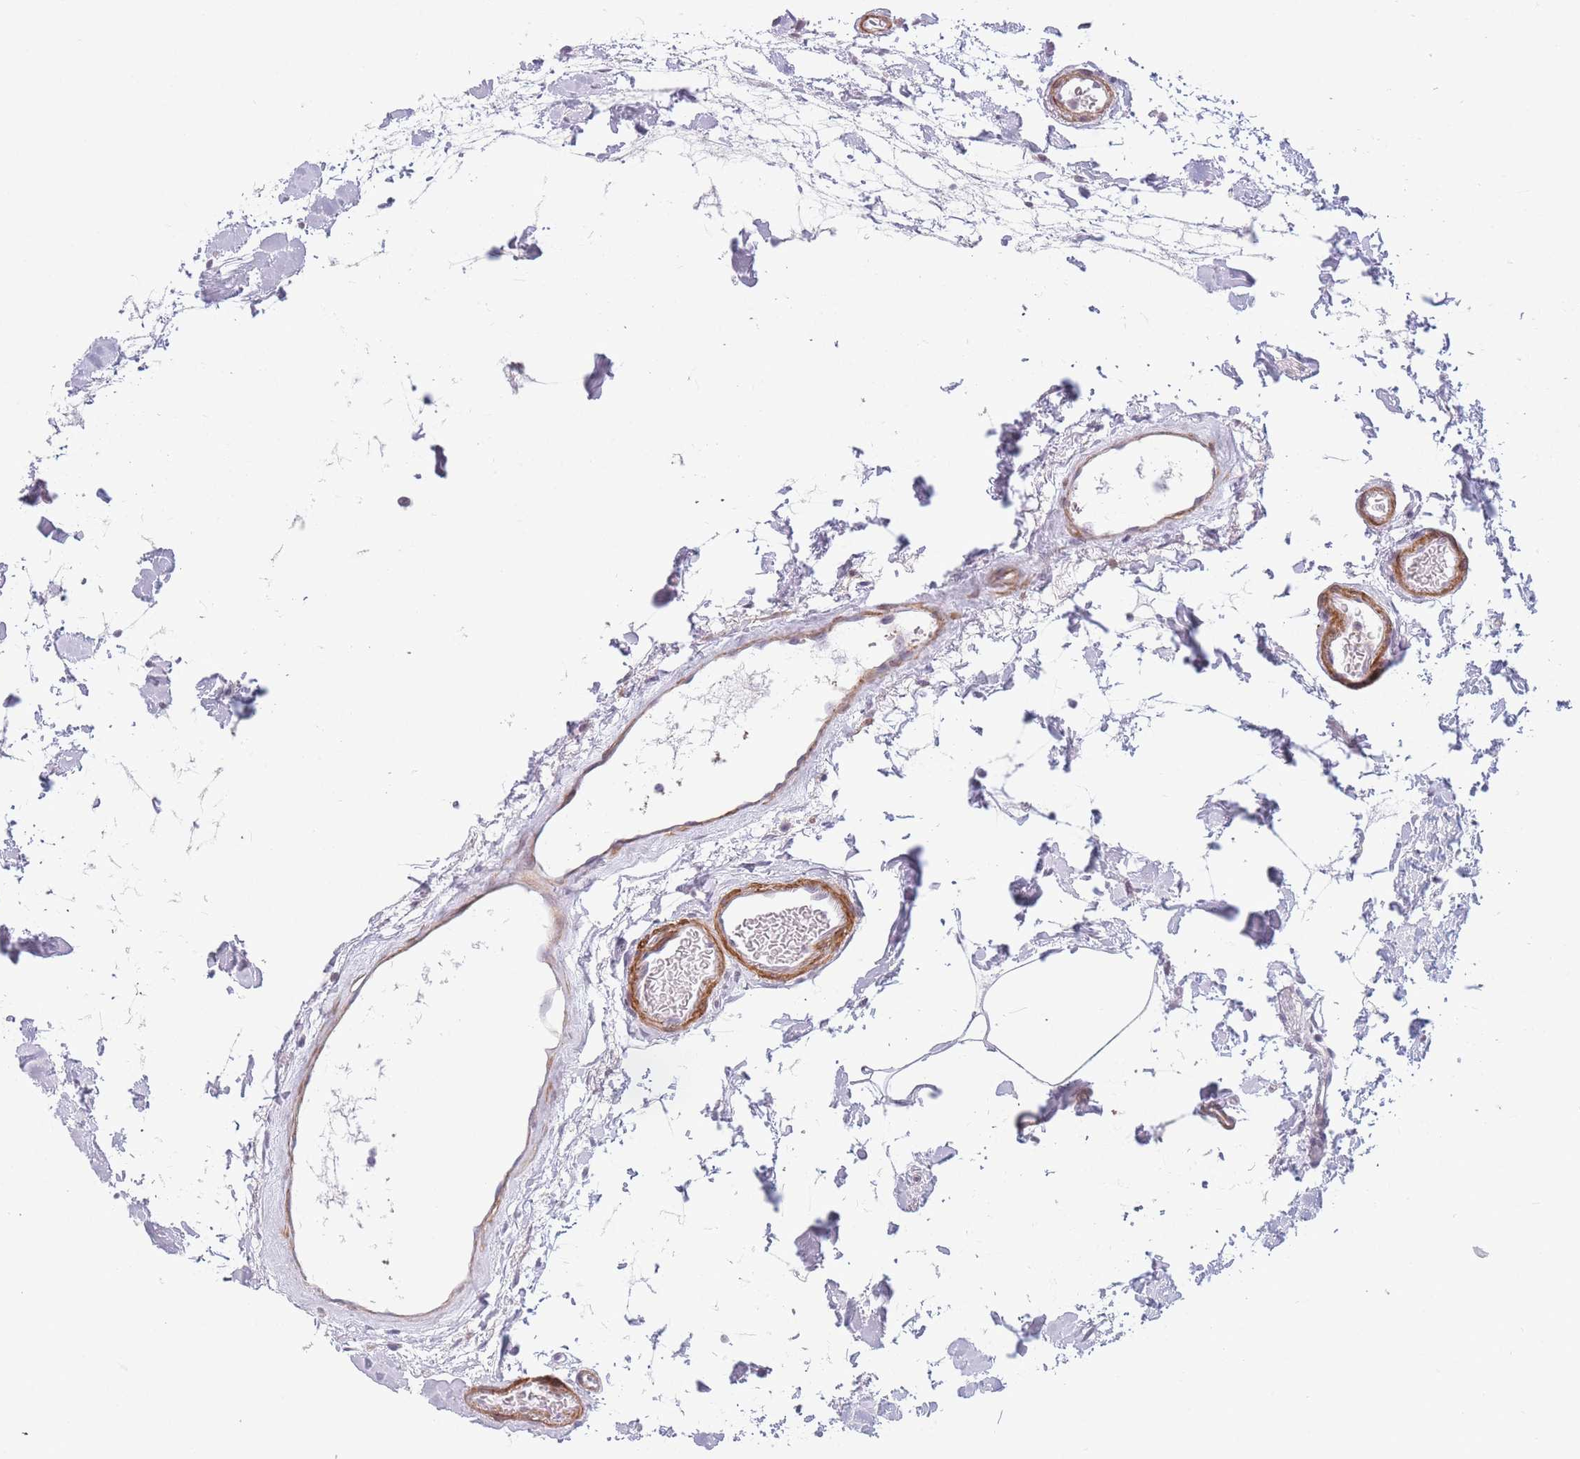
{"staining": {"intensity": "moderate", "quantity": ">75%", "location": "cytoplasmic/membranous"}, "tissue": "colon", "cell_type": "Endothelial cells", "image_type": "normal", "snomed": [{"axis": "morphology", "description": "Normal tissue, NOS"}, {"axis": "topography", "description": "Colon"}], "caption": "About >75% of endothelial cells in normal human colon reveal moderate cytoplasmic/membranous protein expression as visualized by brown immunohistochemical staining.", "gene": "SIN3B", "patient": {"sex": "female", "age": 84}}